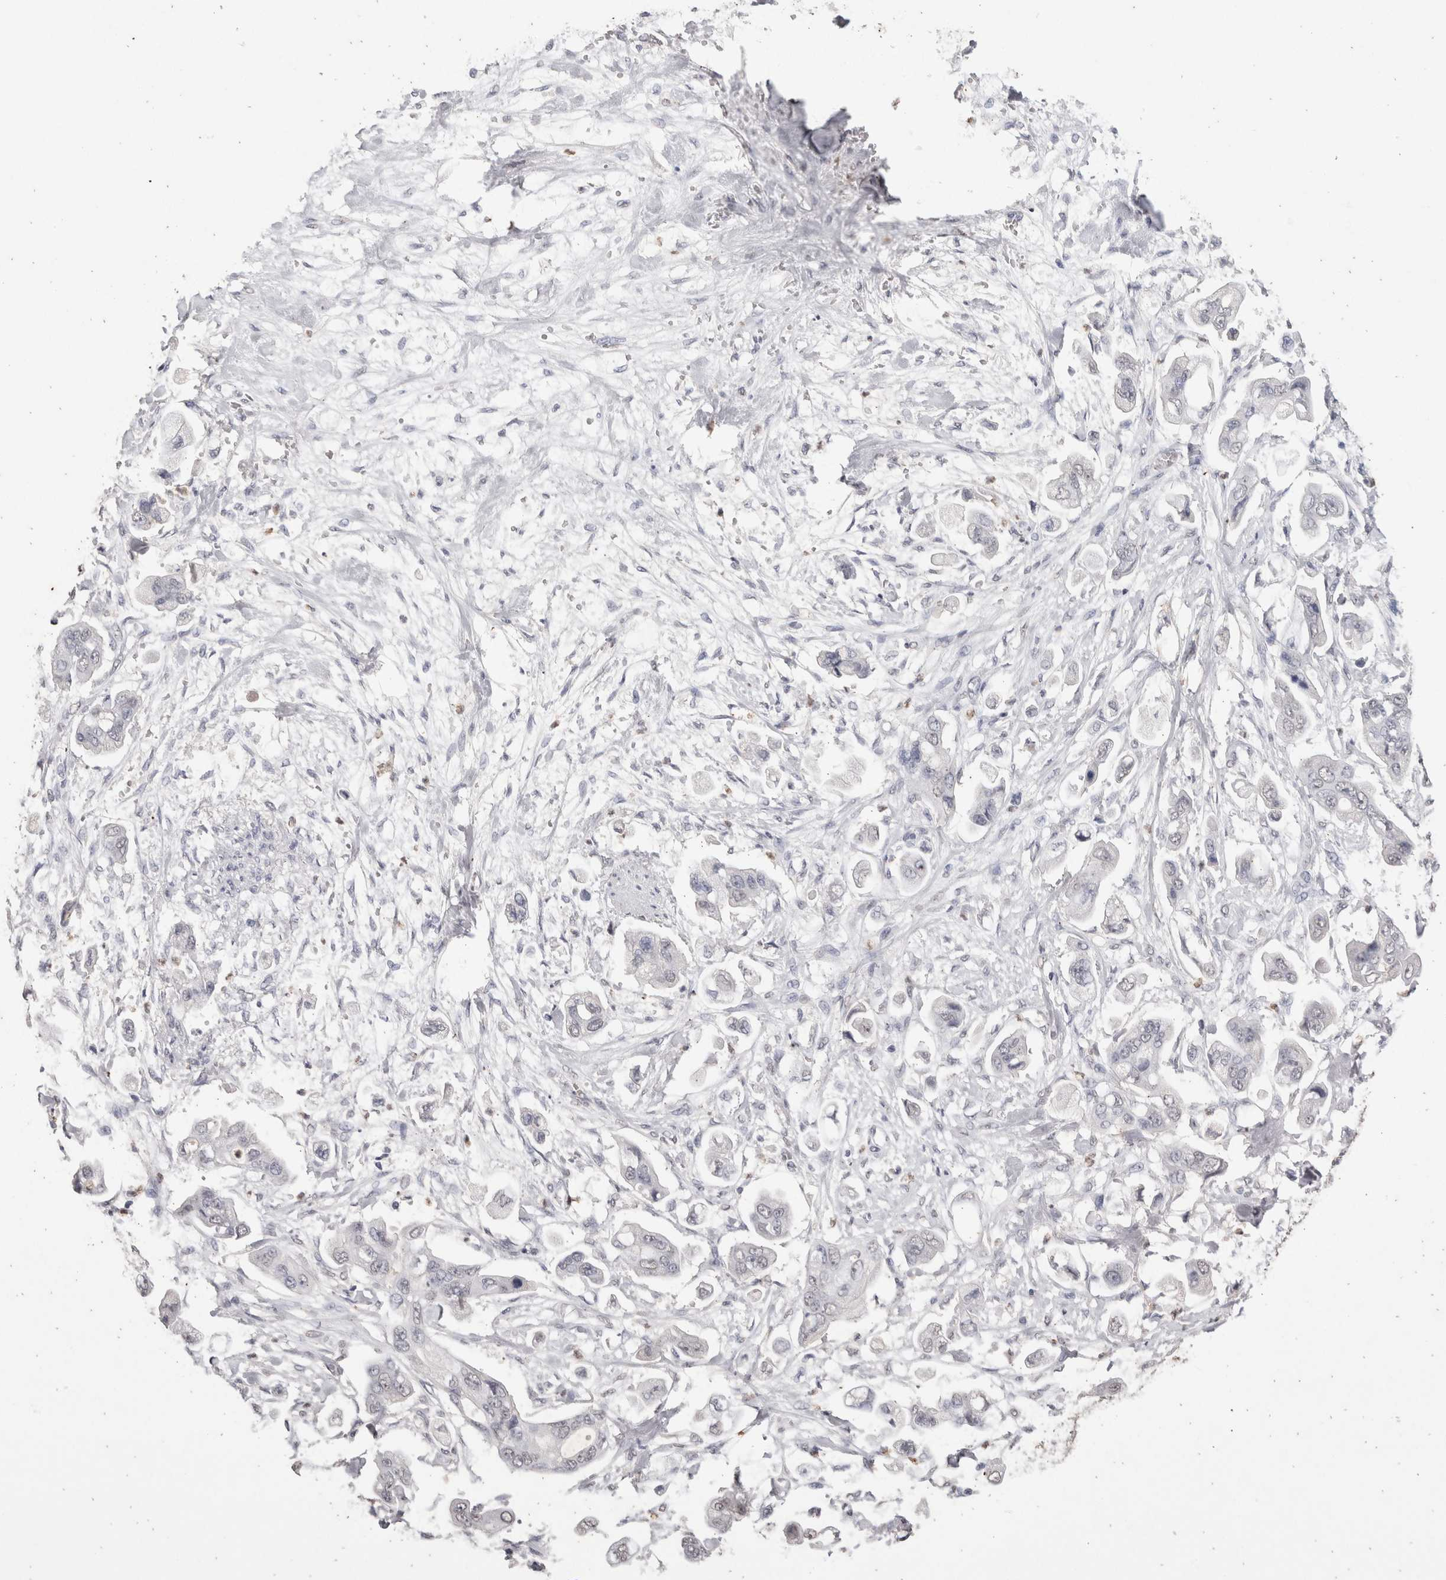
{"staining": {"intensity": "negative", "quantity": "none", "location": "none"}, "tissue": "stomach cancer", "cell_type": "Tumor cells", "image_type": "cancer", "snomed": [{"axis": "morphology", "description": "Adenocarcinoma, NOS"}, {"axis": "topography", "description": "Stomach"}], "caption": "Tumor cells are negative for brown protein staining in stomach cancer.", "gene": "LGALS2", "patient": {"sex": "male", "age": 62}}